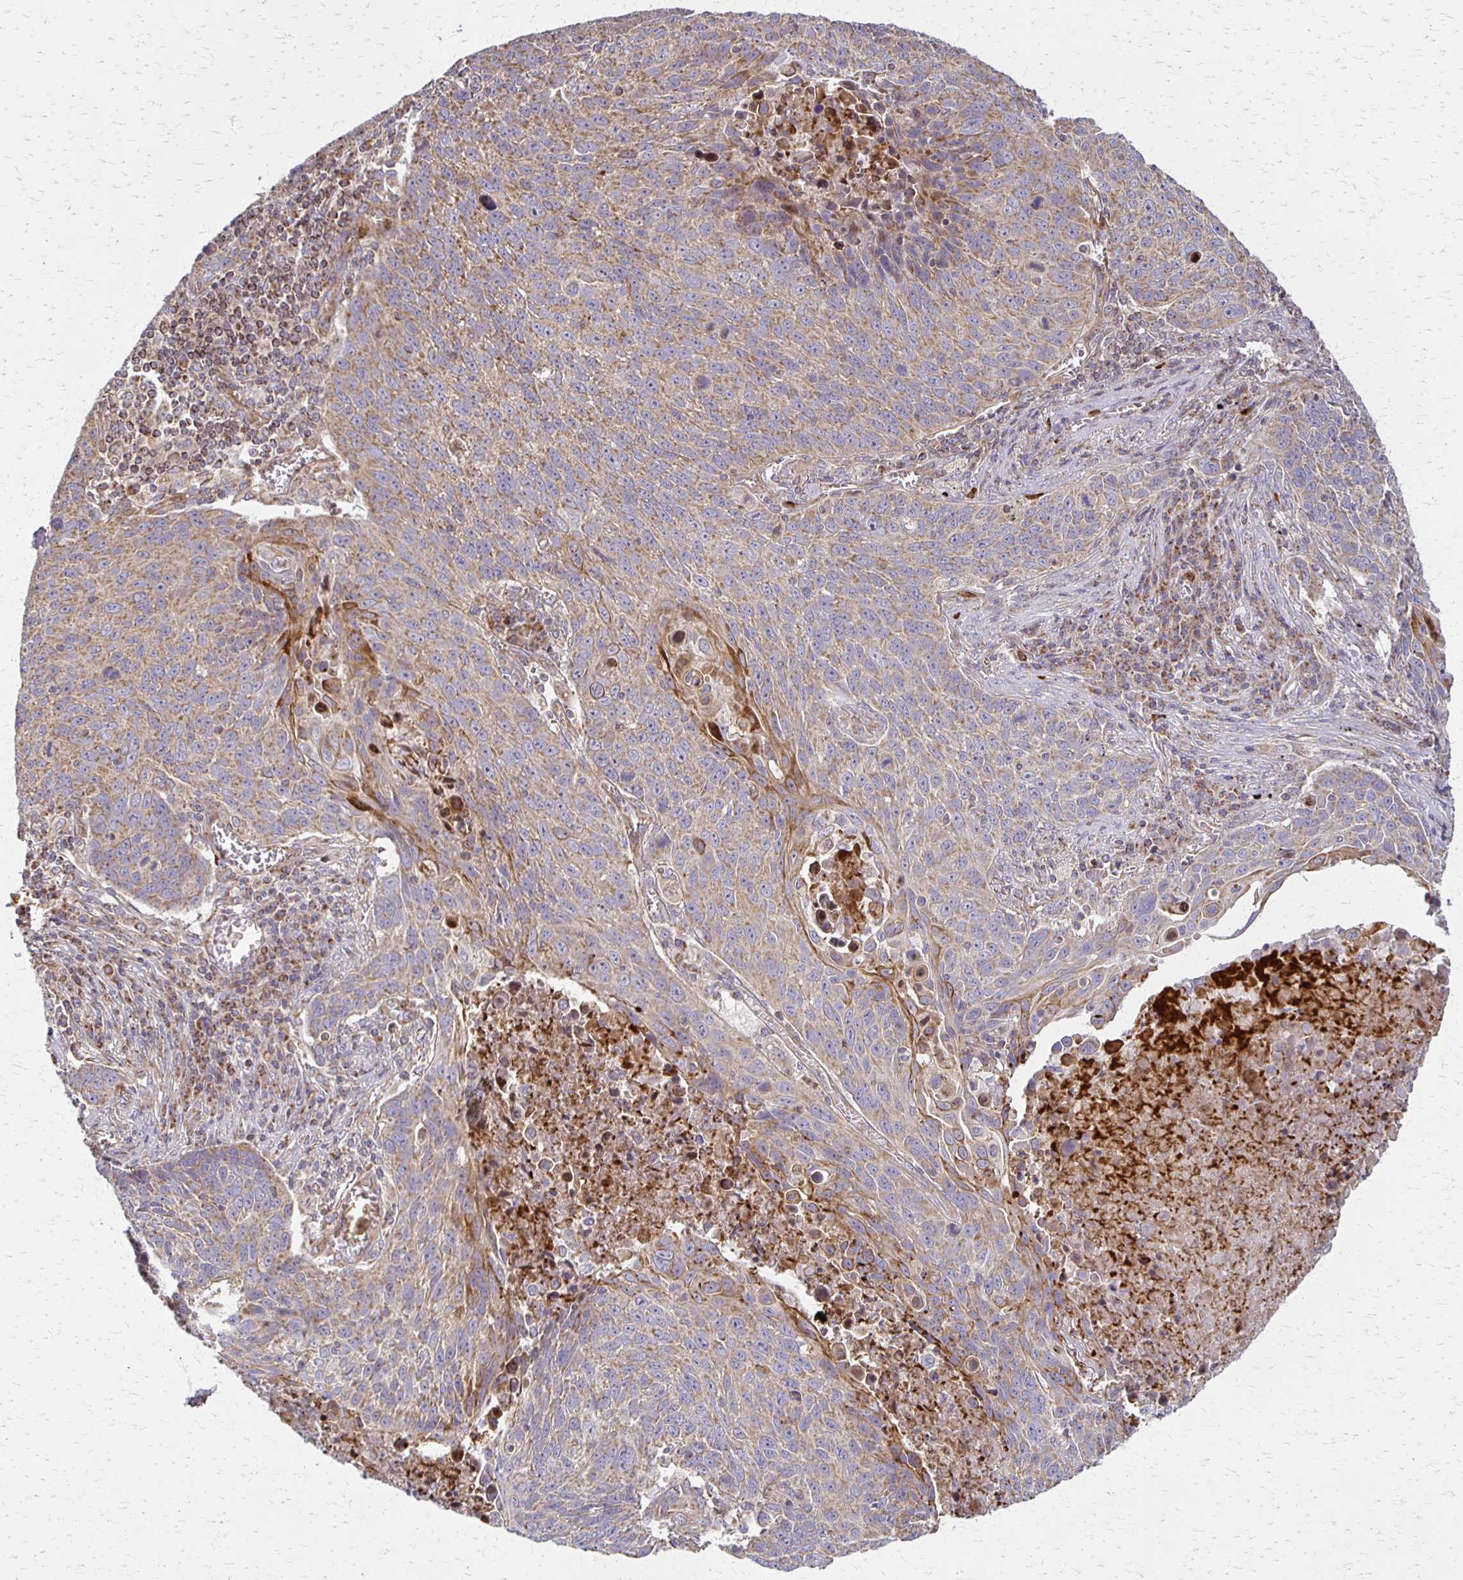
{"staining": {"intensity": "weak", "quantity": "25%-75%", "location": "cytoplasmic/membranous"}, "tissue": "lung cancer", "cell_type": "Tumor cells", "image_type": "cancer", "snomed": [{"axis": "morphology", "description": "Squamous cell carcinoma, NOS"}, {"axis": "topography", "description": "Lung"}], "caption": "An image showing weak cytoplasmic/membranous positivity in about 25%-75% of tumor cells in lung cancer, as visualized by brown immunohistochemical staining.", "gene": "EIF4EBP2", "patient": {"sex": "male", "age": 78}}